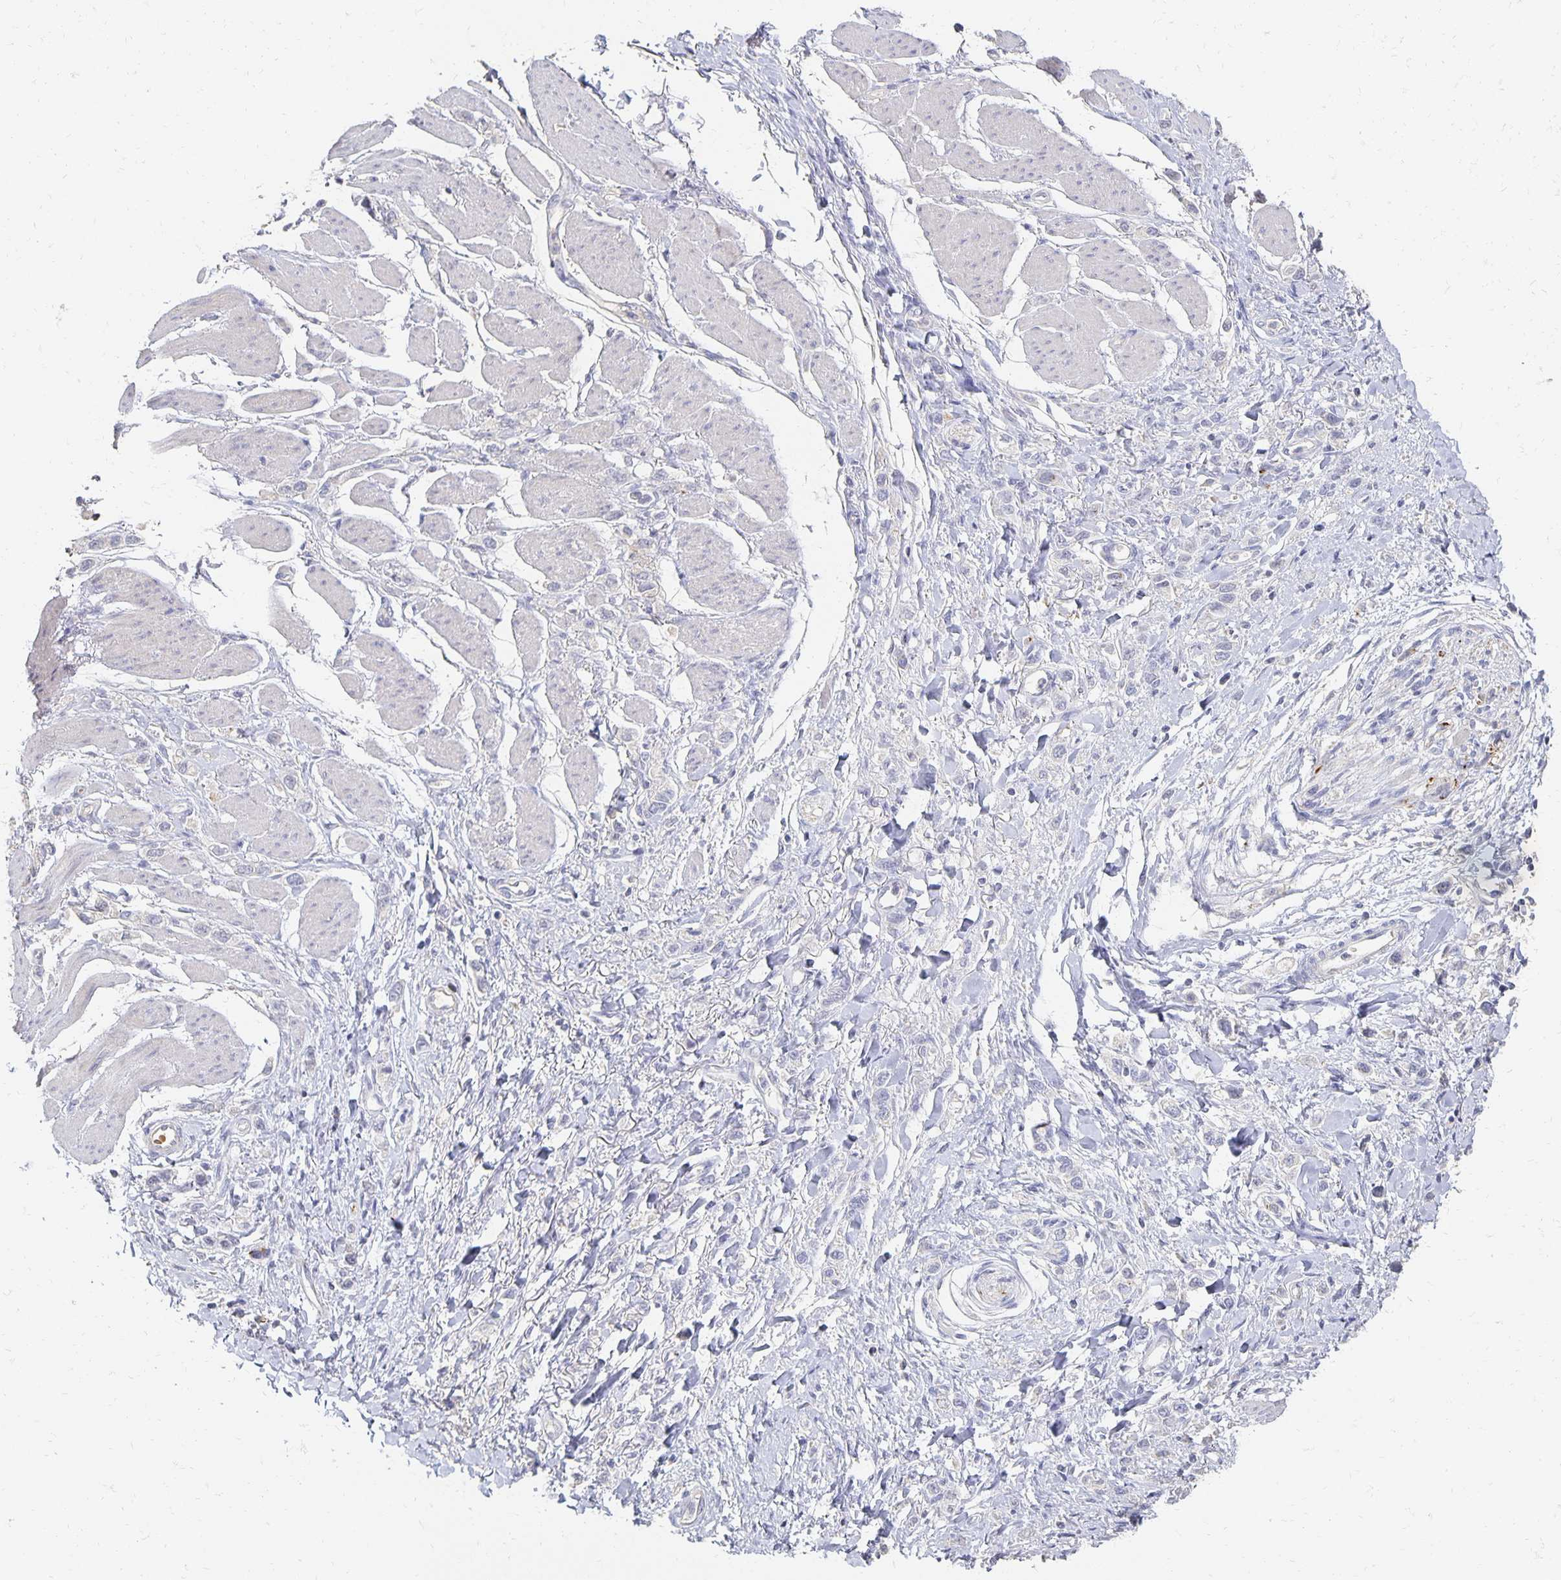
{"staining": {"intensity": "negative", "quantity": "none", "location": "none"}, "tissue": "stomach cancer", "cell_type": "Tumor cells", "image_type": "cancer", "snomed": [{"axis": "morphology", "description": "Adenocarcinoma, NOS"}, {"axis": "topography", "description": "Stomach"}], "caption": "The IHC image has no significant positivity in tumor cells of stomach cancer (adenocarcinoma) tissue.", "gene": "CST6", "patient": {"sex": "female", "age": 65}}